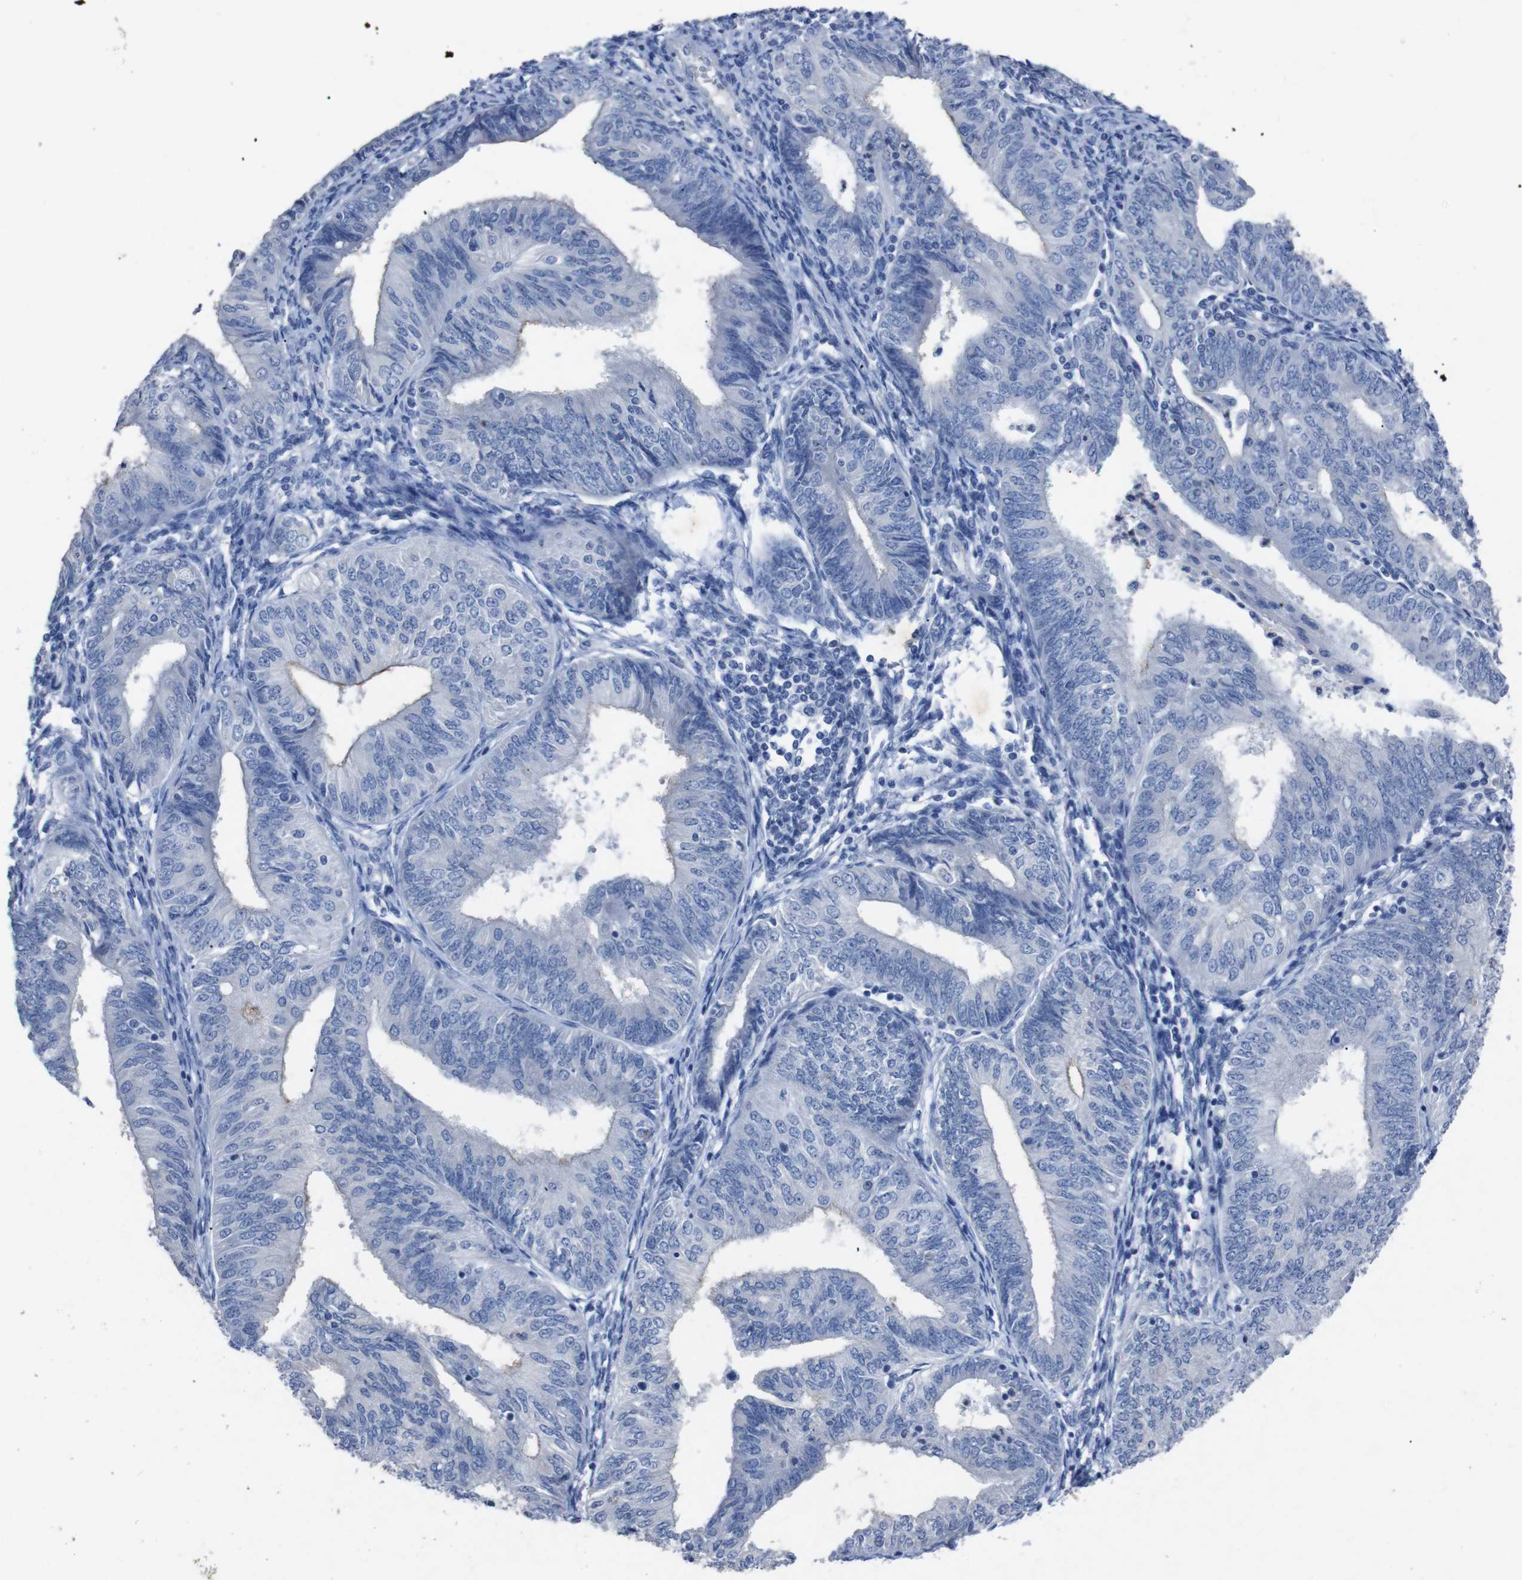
{"staining": {"intensity": "negative", "quantity": "none", "location": "none"}, "tissue": "endometrial cancer", "cell_type": "Tumor cells", "image_type": "cancer", "snomed": [{"axis": "morphology", "description": "Adenocarcinoma, NOS"}, {"axis": "topography", "description": "Endometrium"}], "caption": "Endometrial cancer (adenocarcinoma) stained for a protein using IHC displays no staining tumor cells.", "gene": "GJB2", "patient": {"sex": "female", "age": 58}}